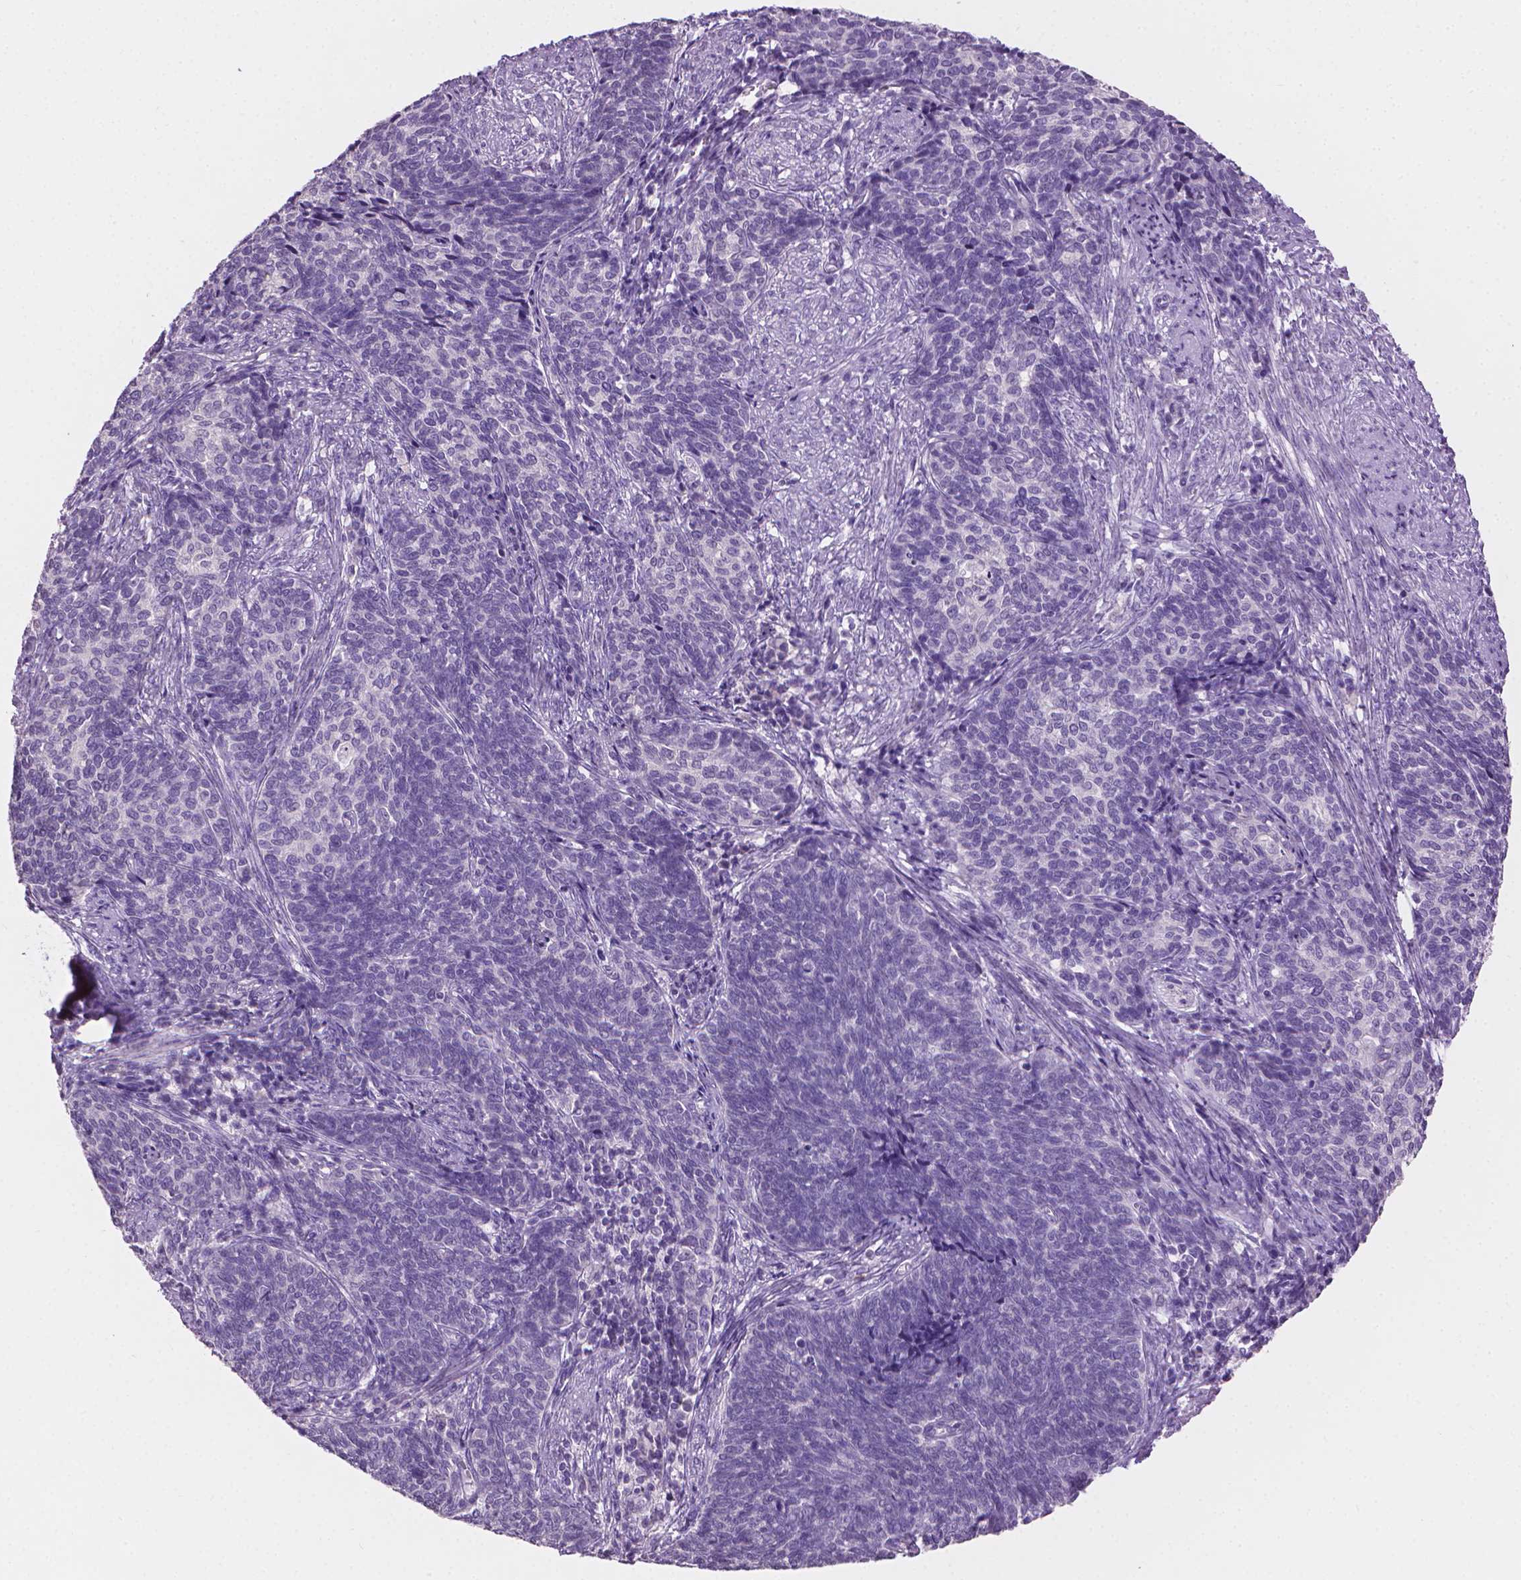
{"staining": {"intensity": "negative", "quantity": "none", "location": "none"}, "tissue": "cervical cancer", "cell_type": "Tumor cells", "image_type": "cancer", "snomed": [{"axis": "morphology", "description": "Squamous cell carcinoma, NOS"}, {"axis": "topography", "description": "Cervix"}], "caption": "DAB (3,3'-diaminobenzidine) immunohistochemical staining of cervical cancer demonstrates no significant expression in tumor cells. Brightfield microscopy of IHC stained with DAB (brown) and hematoxylin (blue), captured at high magnification.", "gene": "MLANA", "patient": {"sex": "female", "age": 39}}